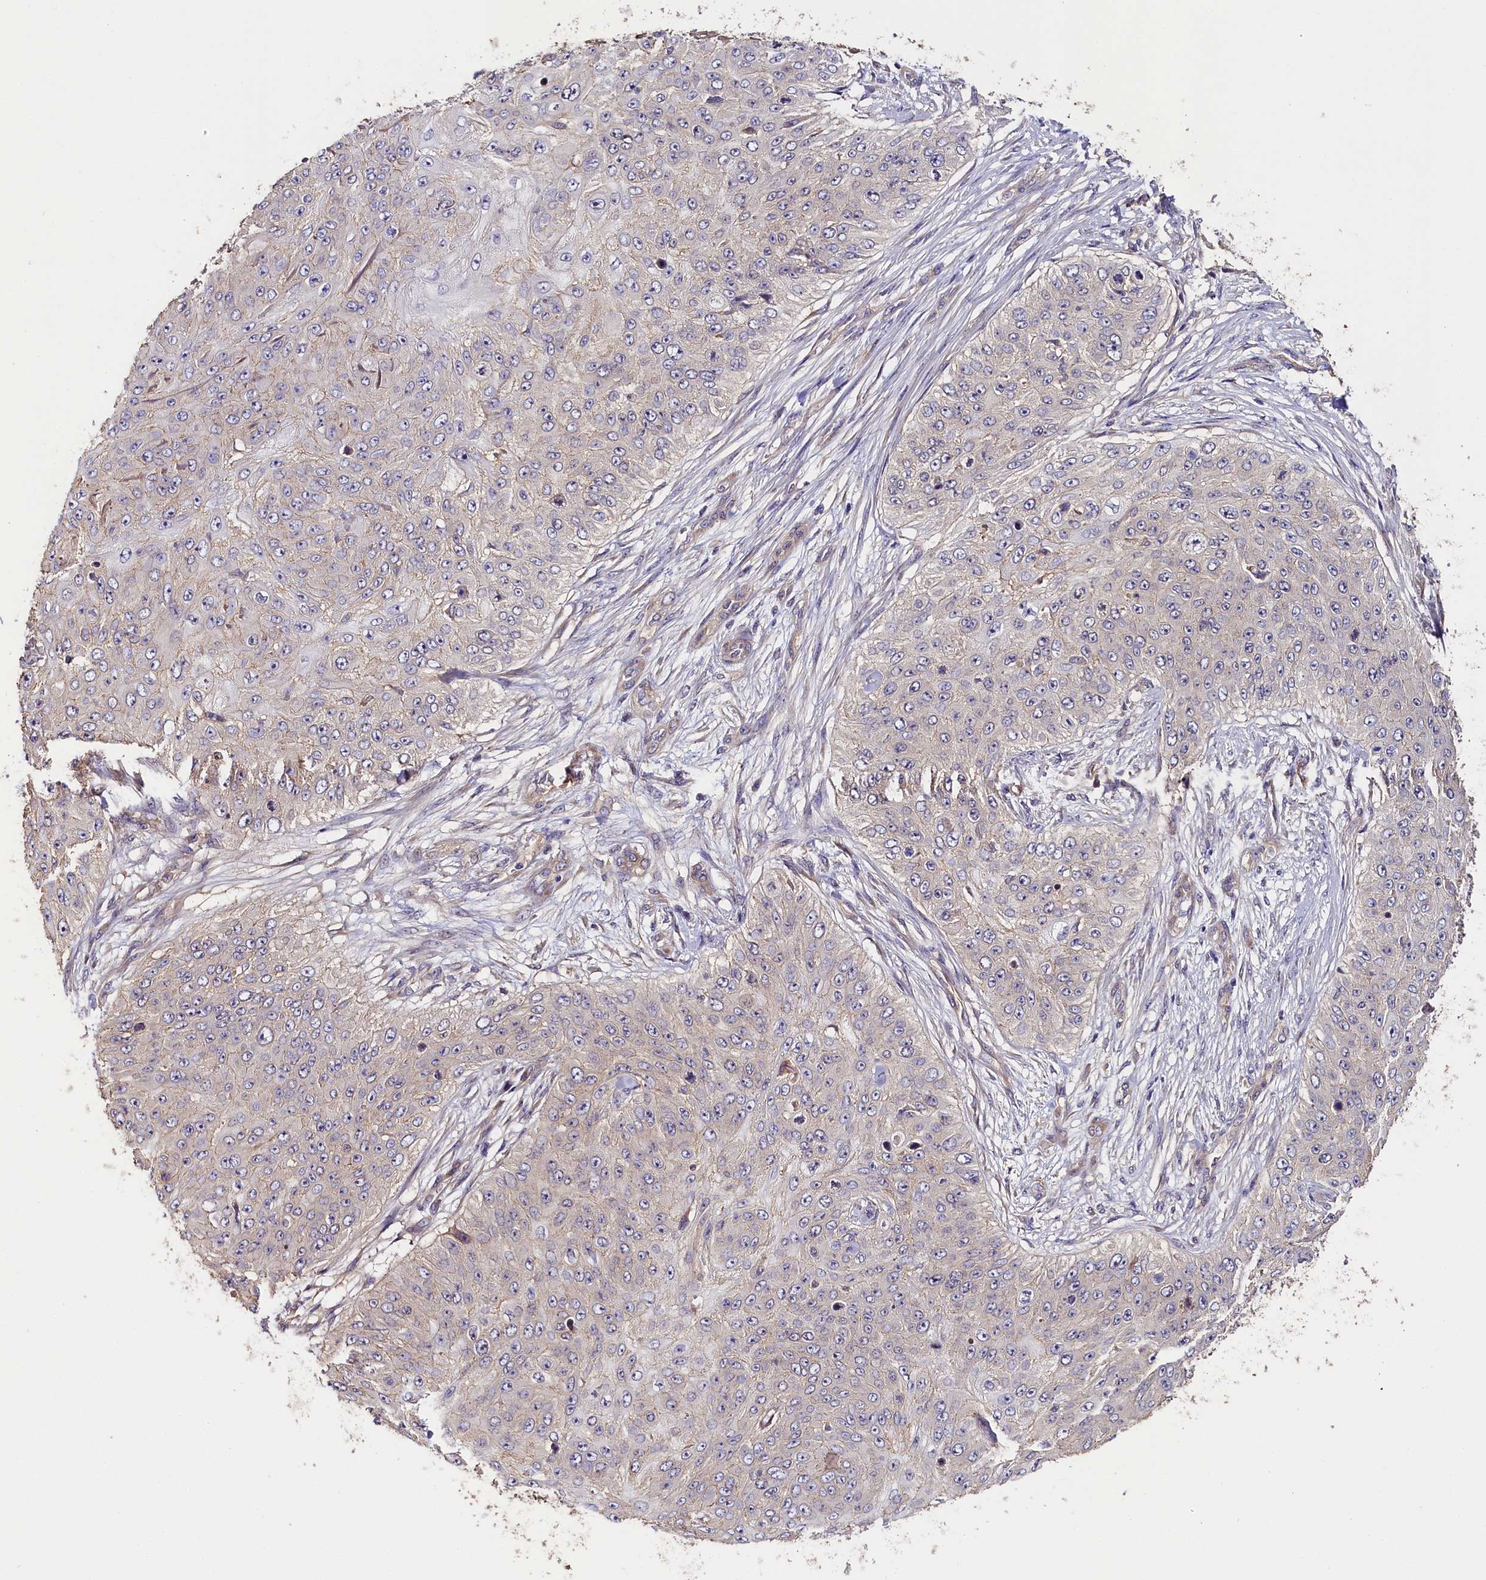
{"staining": {"intensity": "negative", "quantity": "none", "location": "none"}, "tissue": "skin cancer", "cell_type": "Tumor cells", "image_type": "cancer", "snomed": [{"axis": "morphology", "description": "Squamous cell carcinoma, NOS"}, {"axis": "topography", "description": "Skin"}], "caption": "Immunohistochemistry (IHC) of skin cancer (squamous cell carcinoma) shows no positivity in tumor cells. (DAB IHC, high magnification).", "gene": "KATNB1", "patient": {"sex": "female", "age": 80}}